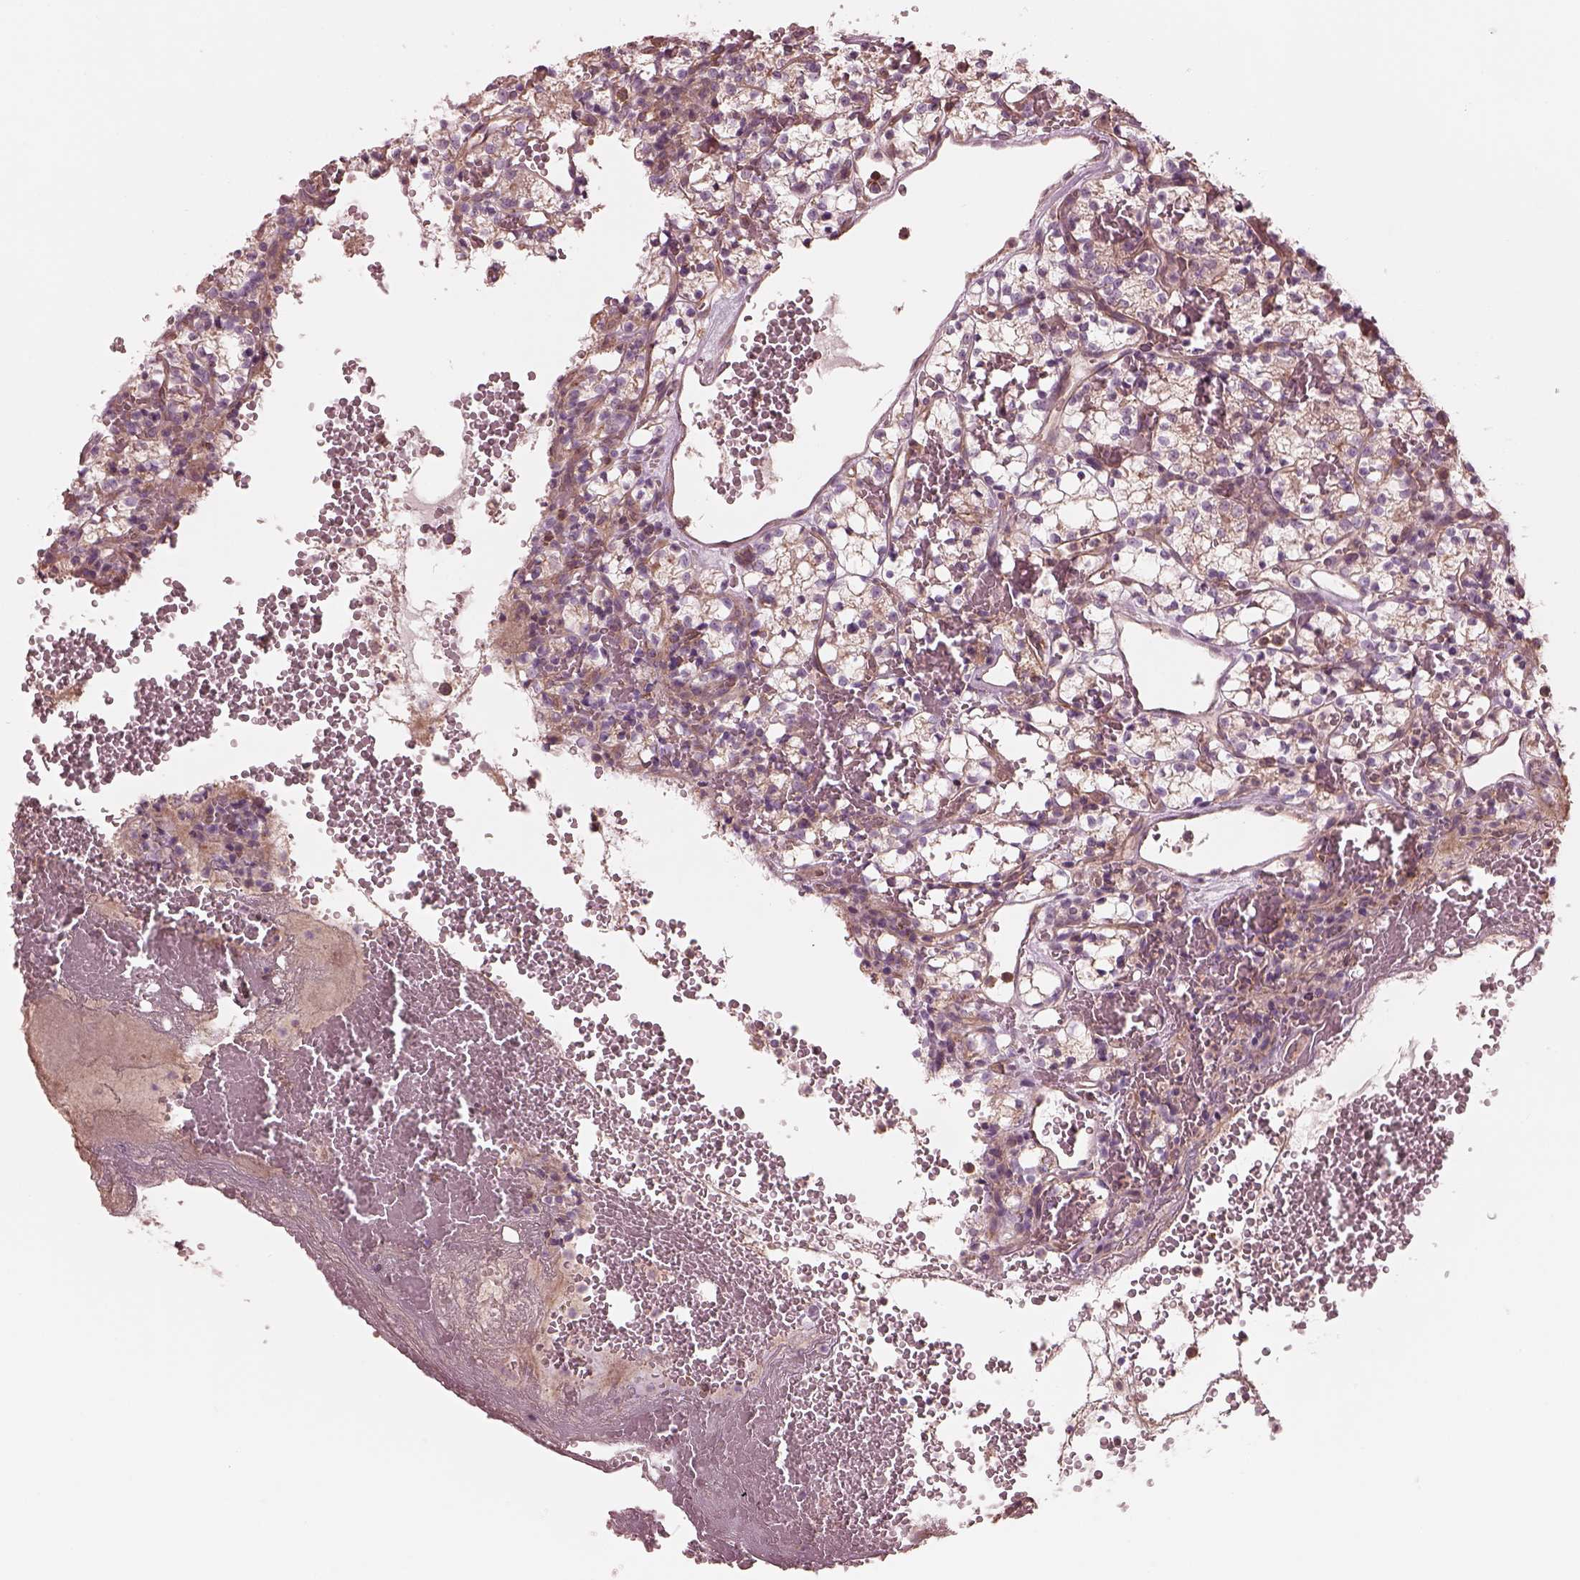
{"staining": {"intensity": "weak", "quantity": ">75%", "location": "cytoplasmic/membranous"}, "tissue": "renal cancer", "cell_type": "Tumor cells", "image_type": "cancer", "snomed": [{"axis": "morphology", "description": "Adenocarcinoma, NOS"}, {"axis": "topography", "description": "Kidney"}], "caption": "Renal cancer (adenocarcinoma) stained with a protein marker shows weak staining in tumor cells.", "gene": "STK33", "patient": {"sex": "female", "age": 69}}